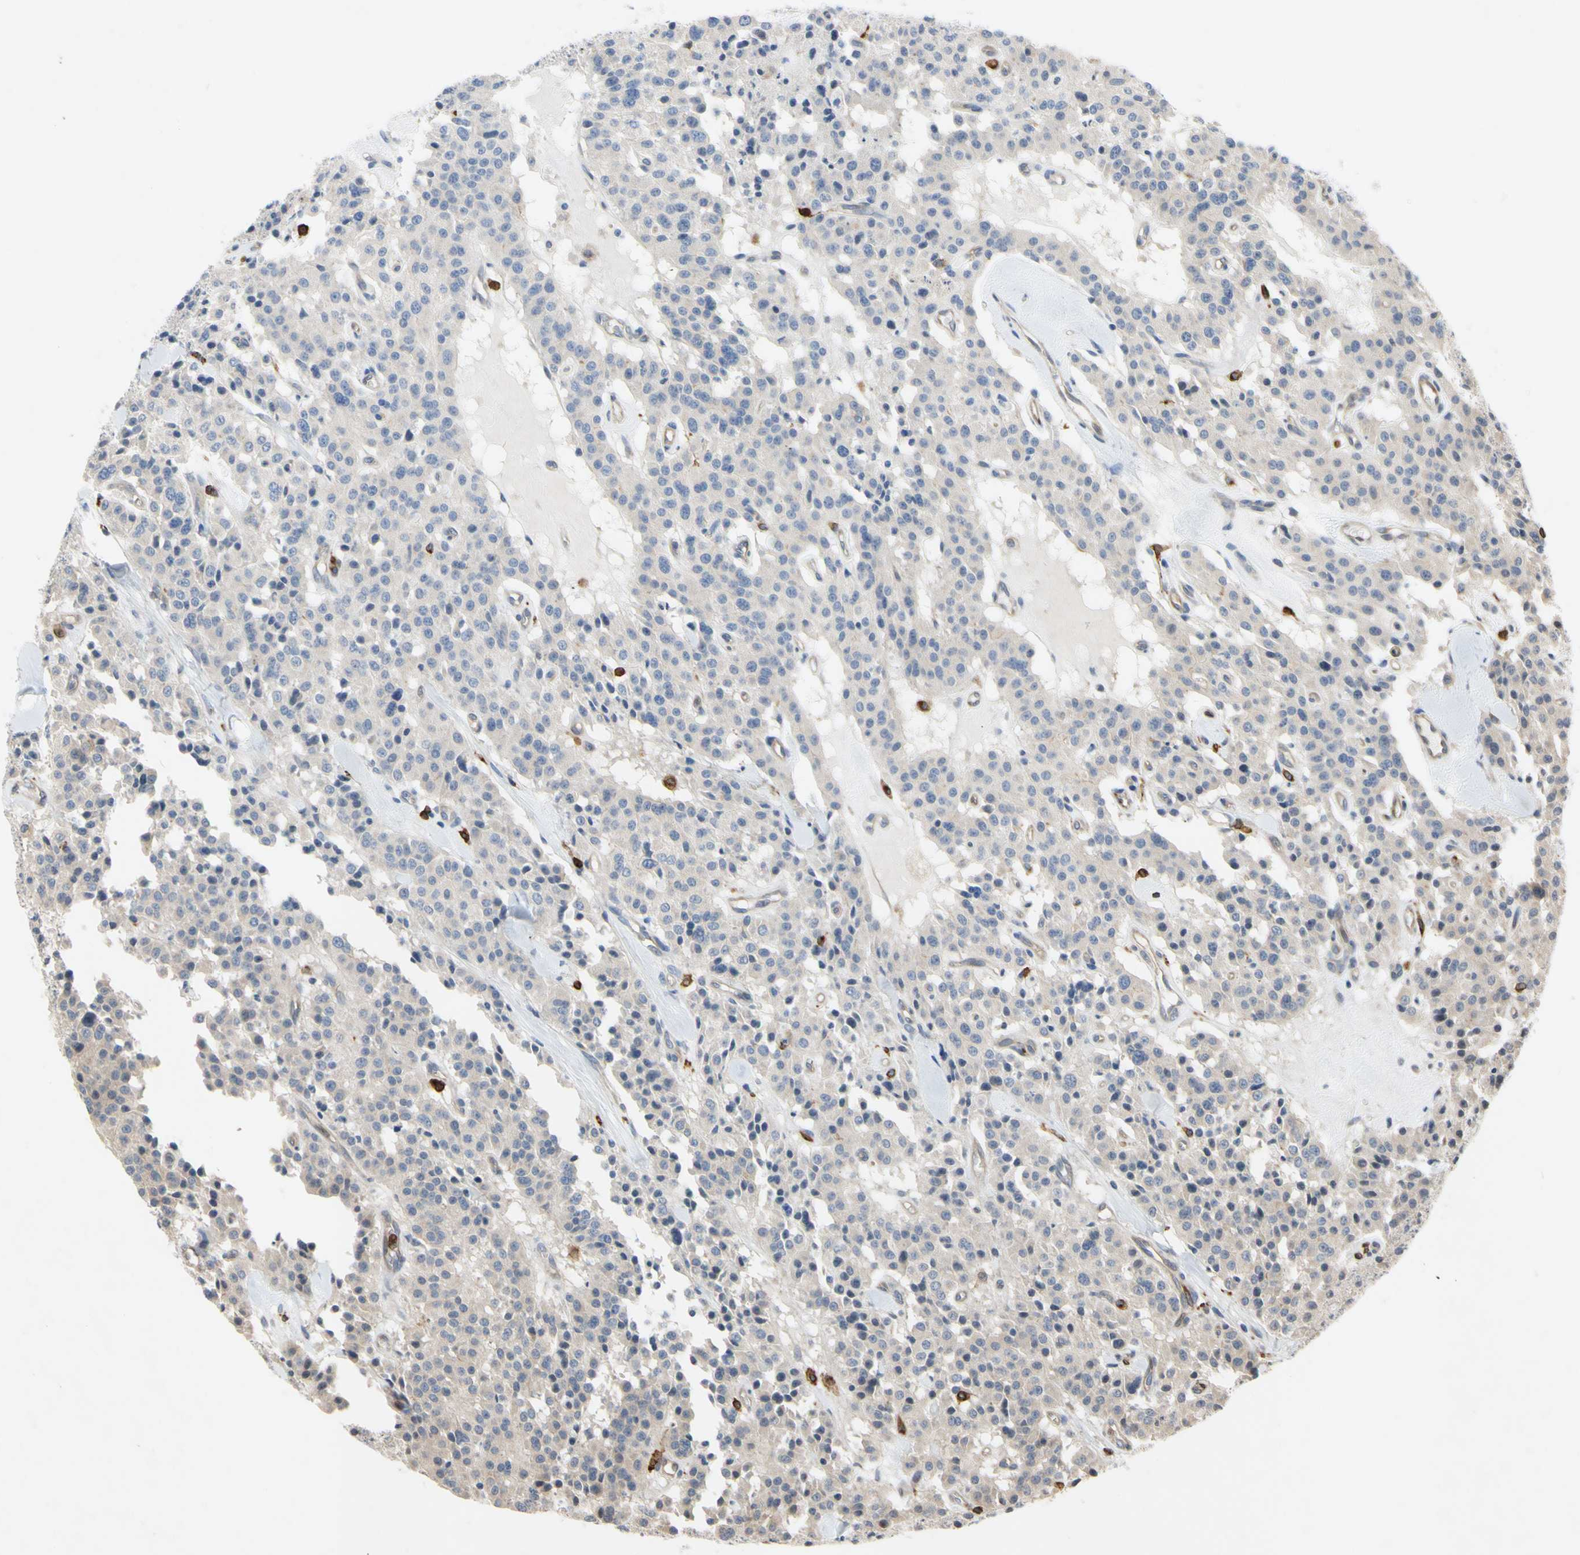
{"staining": {"intensity": "negative", "quantity": "none", "location": "none"}, "tissue": "carcinoid", "cell_type": "Tumor cells", "image_type": "cancer", "snomed": [{"axis": "morphology", "description": "Carcinoid, malignant, NOS"}, {"axis": "topography", "description": "Lung"}], "caption": "Immunohistochemistry (IHC) micrograph of neoplastic tissue: carcinoid stained with DAB reveals no significant protein positivity in tumor cells.", "gene": "PLXNA2", "patient": {"sex": "male", "age": 30}}